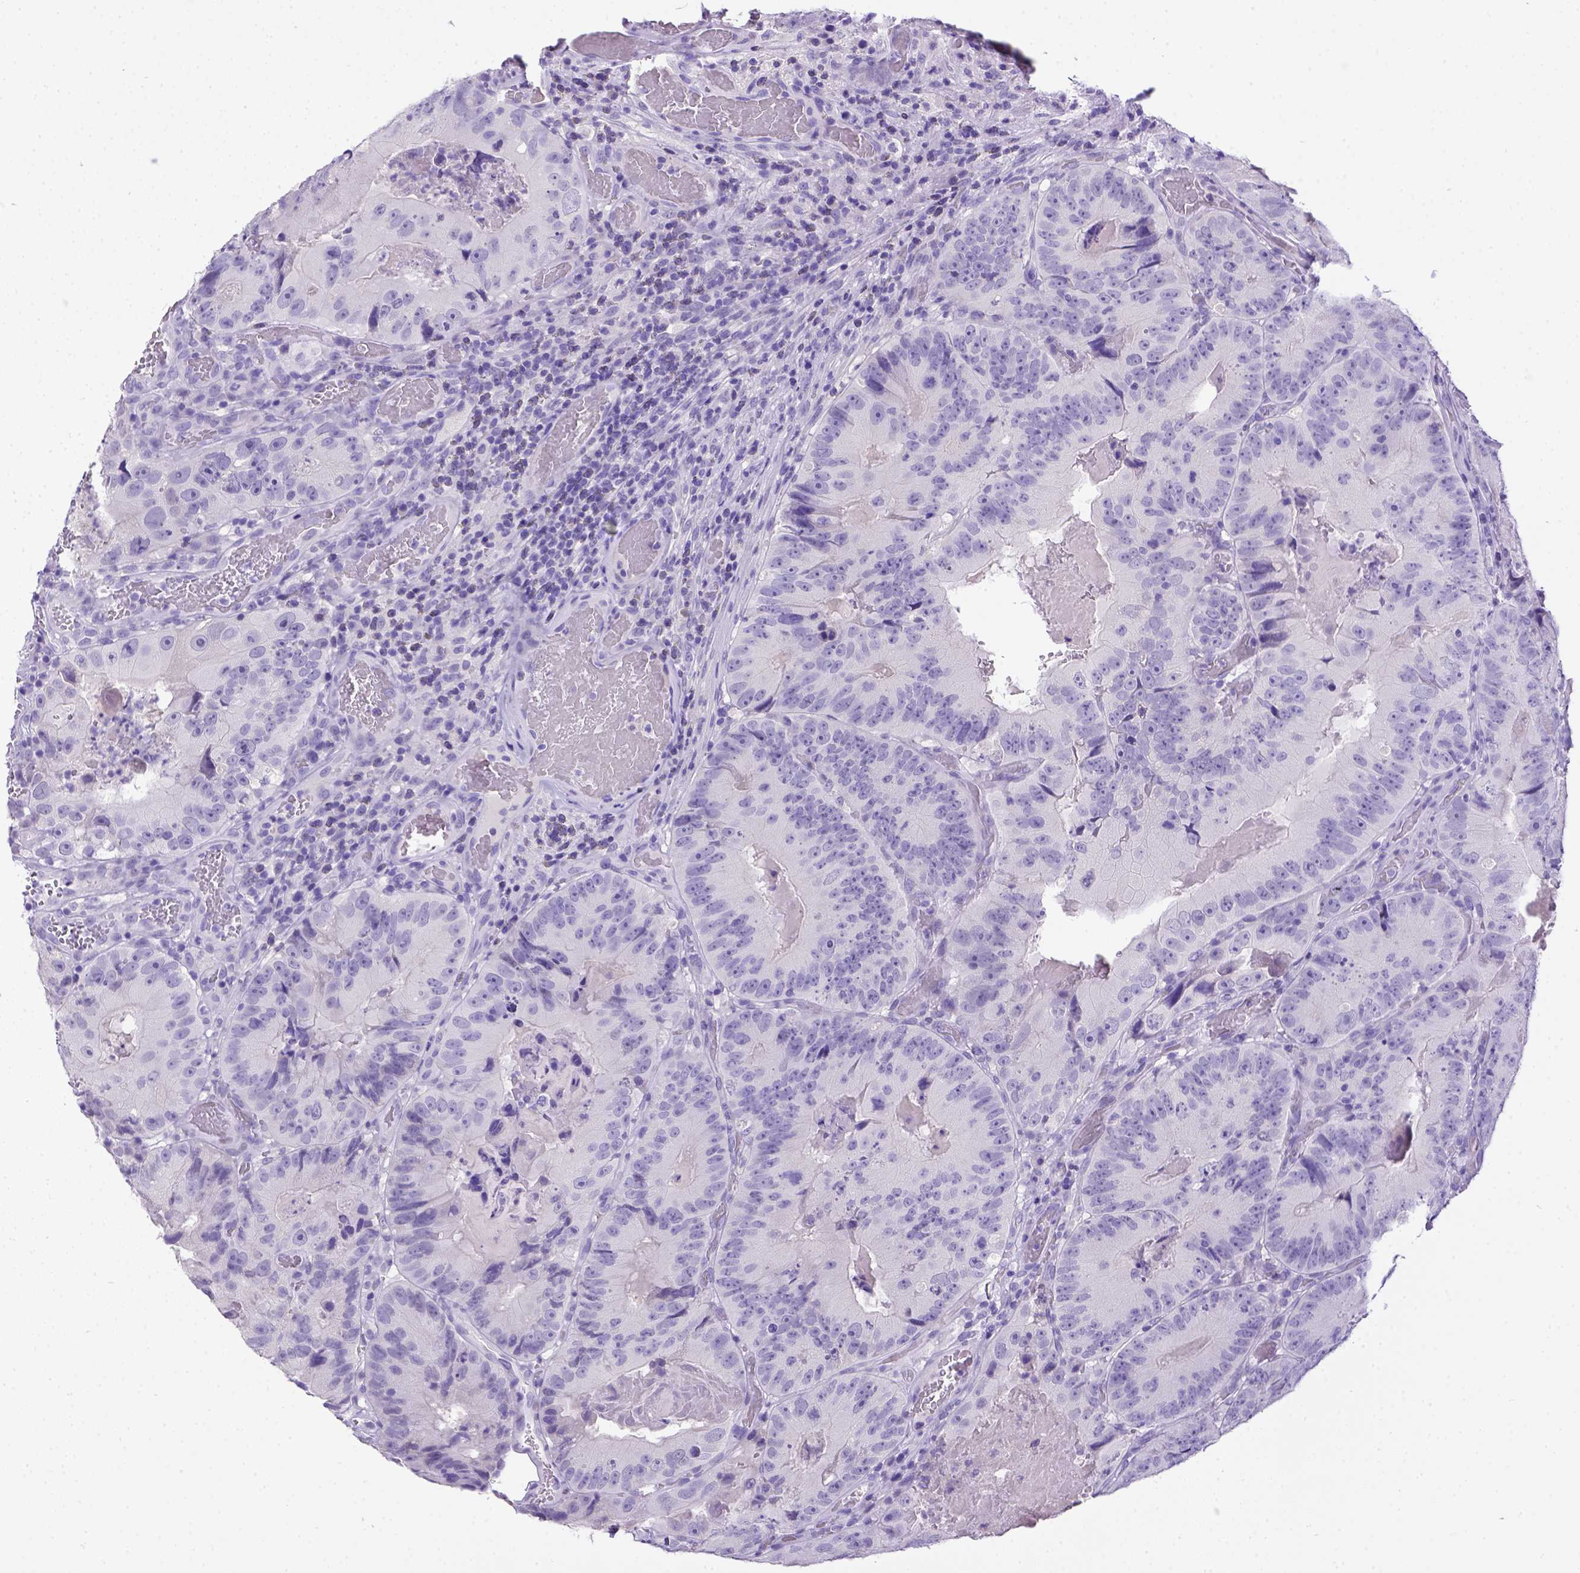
{"staining": {"intensity": "negative", "quantity": "none", "location": "none"}, "tissue": "colorectal cancer", "cell_type": "Tumor cells", "image_type": "cancer", "snomed": [{"axis": "morphology", "description": "Adenocarcinoma, NOS"}, {"axis": "topography", "description": "Colon"}], "caption": "Tumor cells are negative for protein expression in human colorectal cancer.", "gene": "ESR1", "patient": {"sex": "female", "age": 86}}